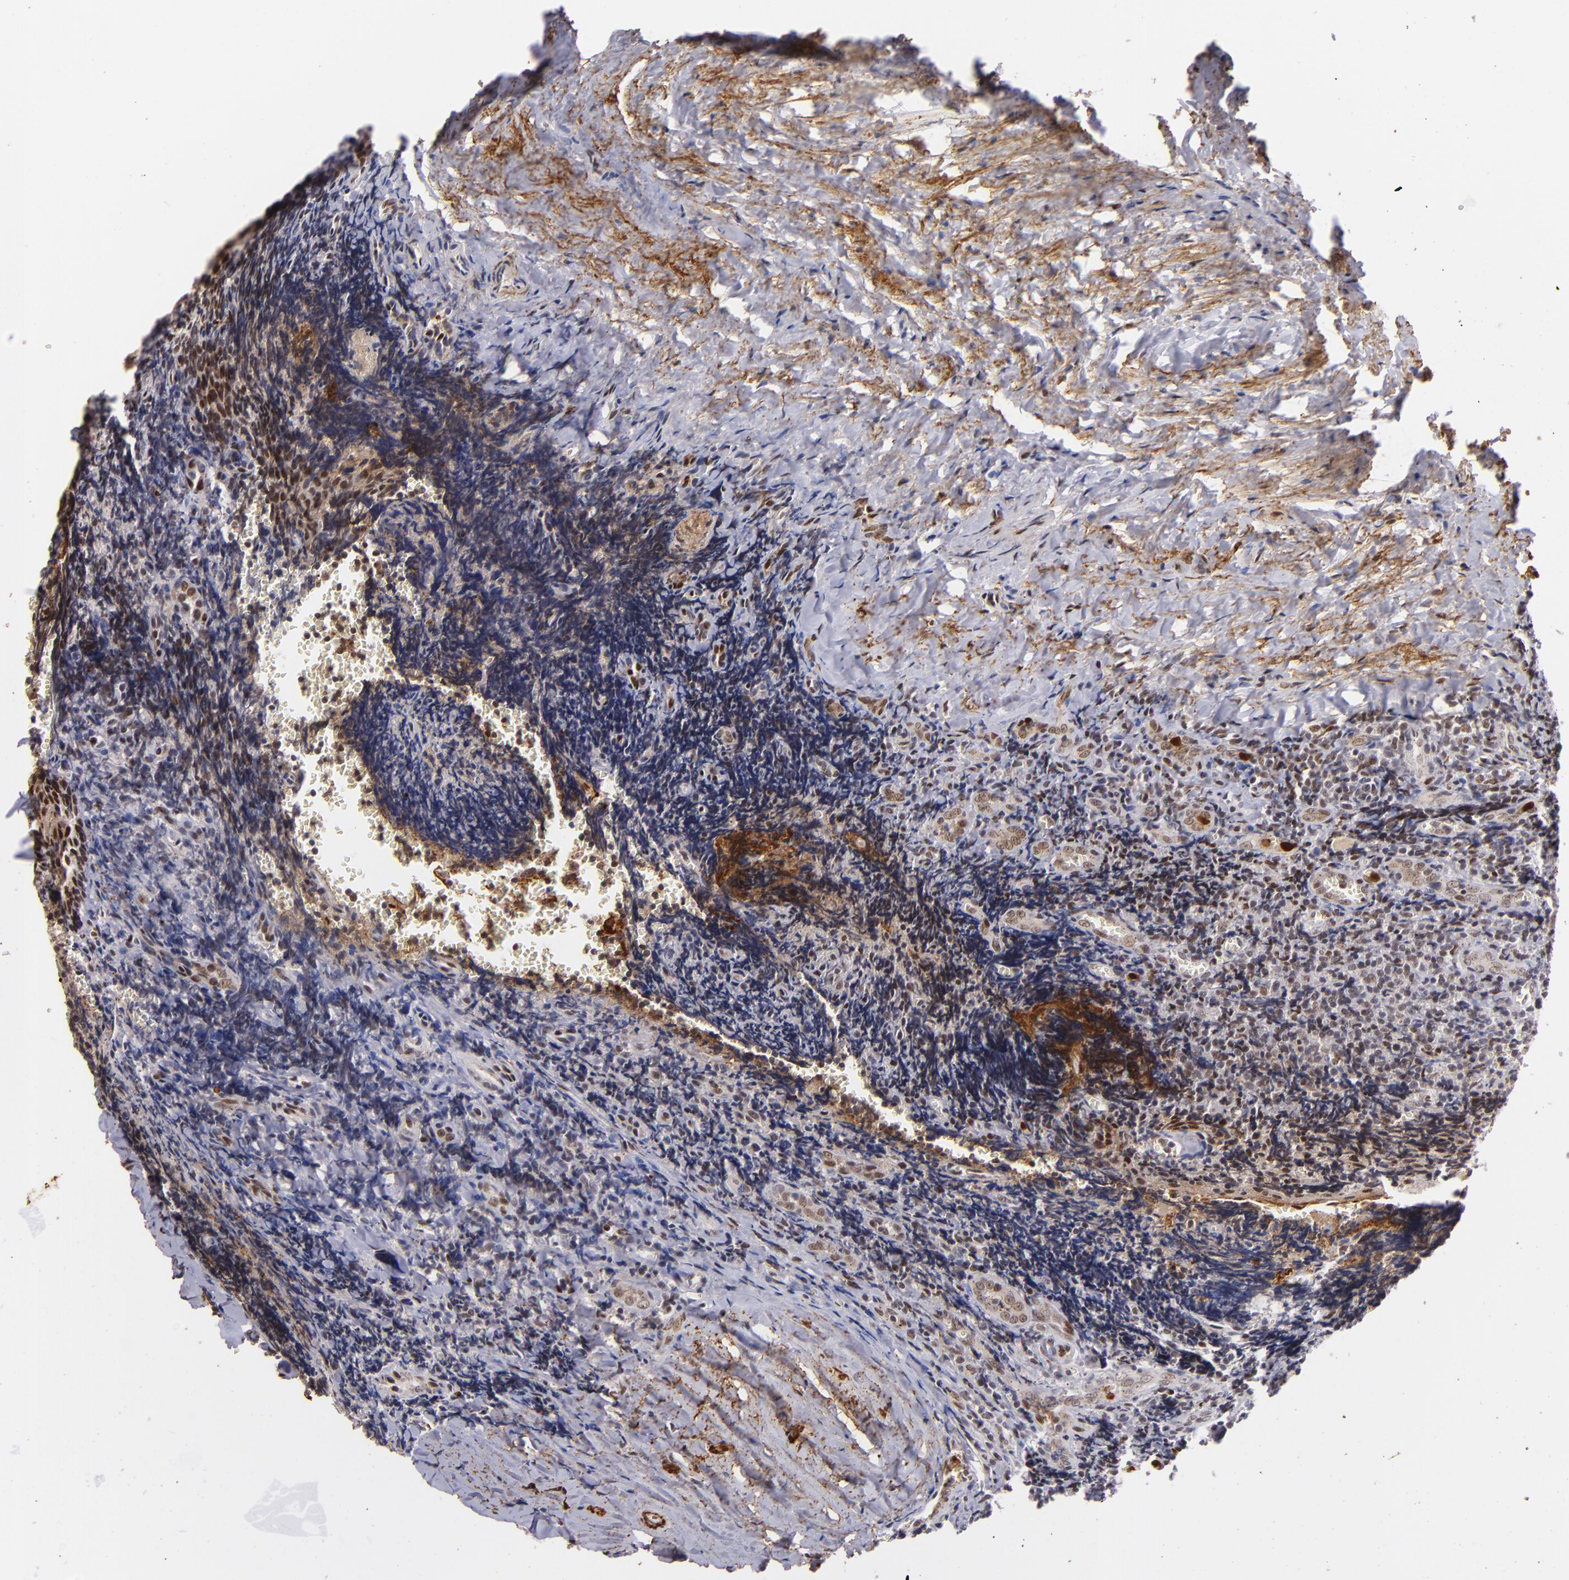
{"staining": {"intensity": "moderate", "quantity": "25%-75%", "location": "cytoplasmic/membranous,nuclear"}, "tissue": "tonsil", "cell_type": "Germinal center cells", "image_type": "normal", "snomed": [{"axis": "morphology", "description": "Normal tissue, NOS"}, {"axis": "topography", "description": "Tonsil"}], "caption": "DAB (3,3'-diaminobenzidine) immunohistochemical staining of benign human tonsil displays moderate cytoplasmic/membranous,nuclear protein expression in approximately 25%-75% of germinal center cells.", "gene": "RXRG", "patient": {"sex": "male", "age": 20}}